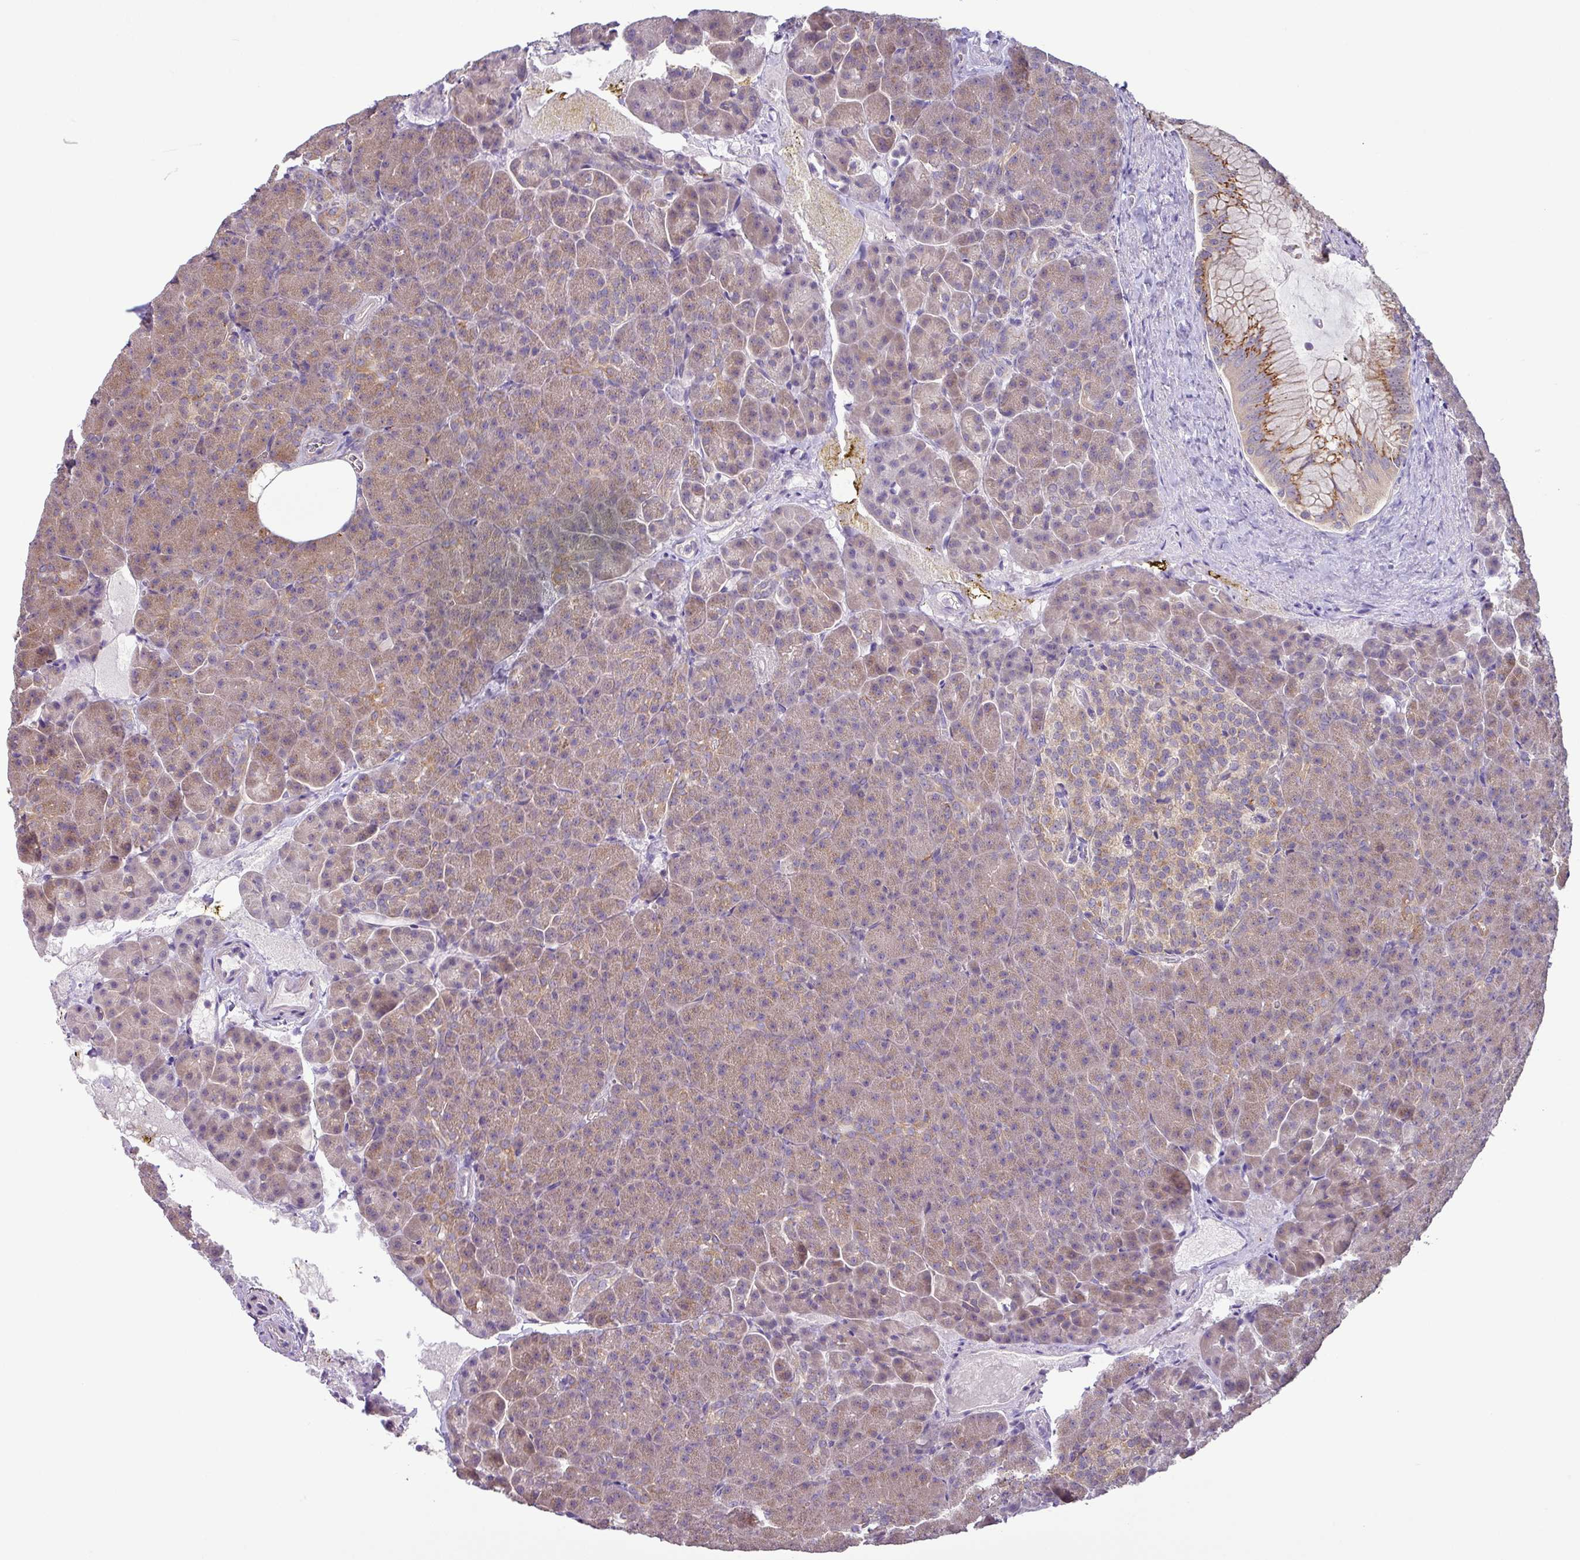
{"staining": {"intensity": "weak", "quantity": ">75%", "location": "cytoplasmic/membranous"}, "tissue": "pancreas", "cell_type": "Exocrine glandular cells", "image_type": "normal", "snomed": [{"axis": "morphology", "description": "Normal tissue, NOS"}, {"axis": "topography", "description": "Pancreas"}], "caption": "Immunohistochemical staining of unremarkable human pancreas displays >75% levels of weak cytoplasmic/membranous protein staining in about >75% of exocrine glandular cells. The protein of interest is shown in brown color, while the nuclei are stained blue.", "gene": "GALNT12", "patient": {"sex": "female", "age": 74}}